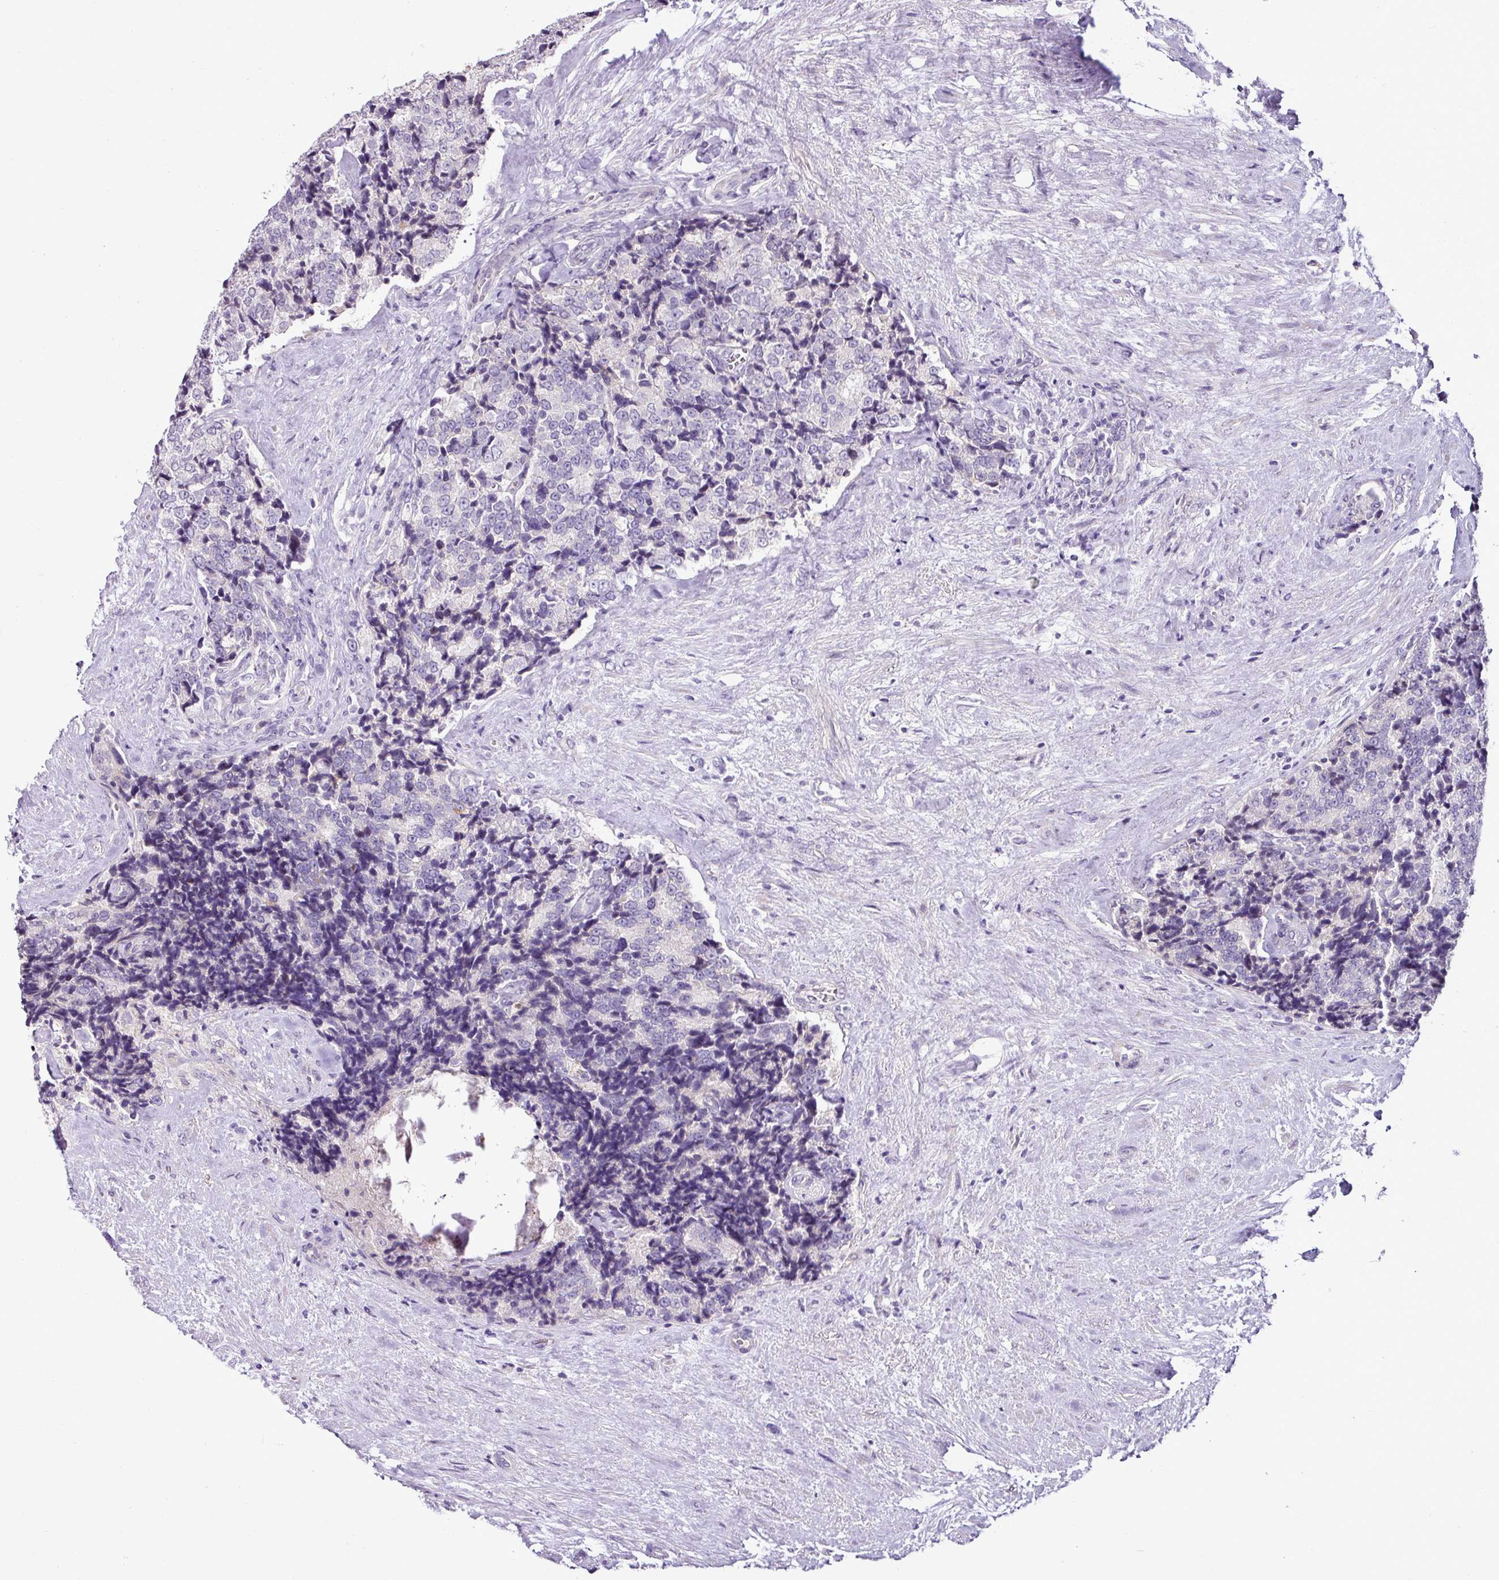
{"staining": {"intensity": "negative", "quantity": "none", "location": "none"}, "tissue": "prostate cancer", "cell_type": "Tumor cells", "image_type": "cancer", "snomed": [{"axis": "morphology", "description": "Adenocarcinoma, High grade"}, {"axis": "topography", "description": "Prostate"}], "caption": "Prostate cancer (high-grade adenocarcinoma) stained for a protein using immunohistochemistry (IHC) demonstrates no positivity tumor cells.", "gene": "TEX30", "patient": {"sex": "male", "age": 70}}